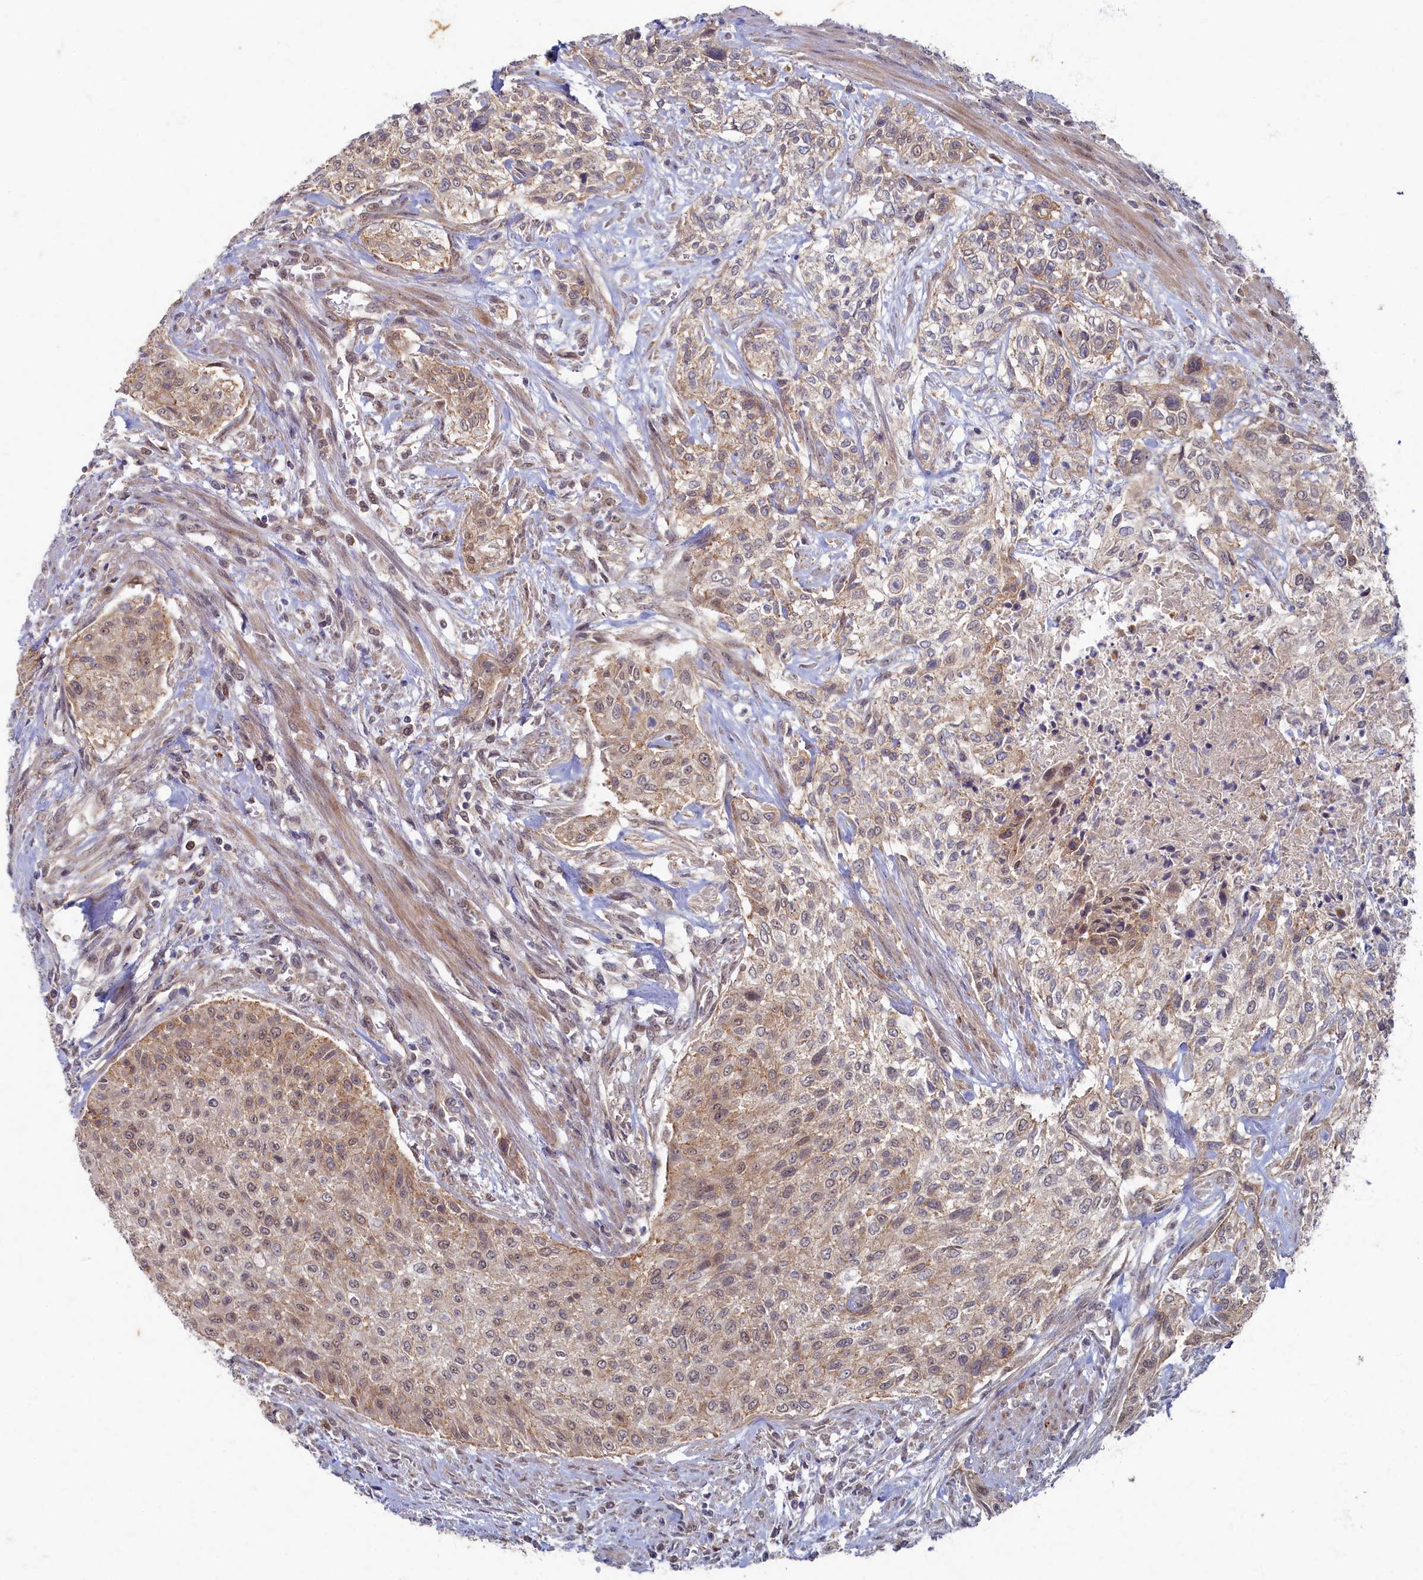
{"staining": {"intensity": "weak", "quantity": "25%-75%", "location": "cytoplasmic/membranous,nuclear"}, "tissue": "urothelial cancer", "cell_type": "Tumor cells", "image_type": "cancer", "snomed": [{"axis": "morphology", "description": "Normal tissue, NOS"}, {"axis": "morphology", "description": "Urothelial carcinoma, NOS"}, {"axis": "topography", "description": "Urinary bladder"}, {"axis": "topography", "description": "Peripheral nerve tissue"}], "caption": "High-magnification brightfield microscopy of urothelial cancer stained with DAB (brown) and counterstained with hematoxylin (blue). tumor cells exhibit weak cytoplasmic/membranous and nuclear staining is present in approximately25%-75% of cells. (IHC, brightfield microscopy, high magnification).", "gene": "WDR59", "patient": {"sex": "male", "age": 35}}